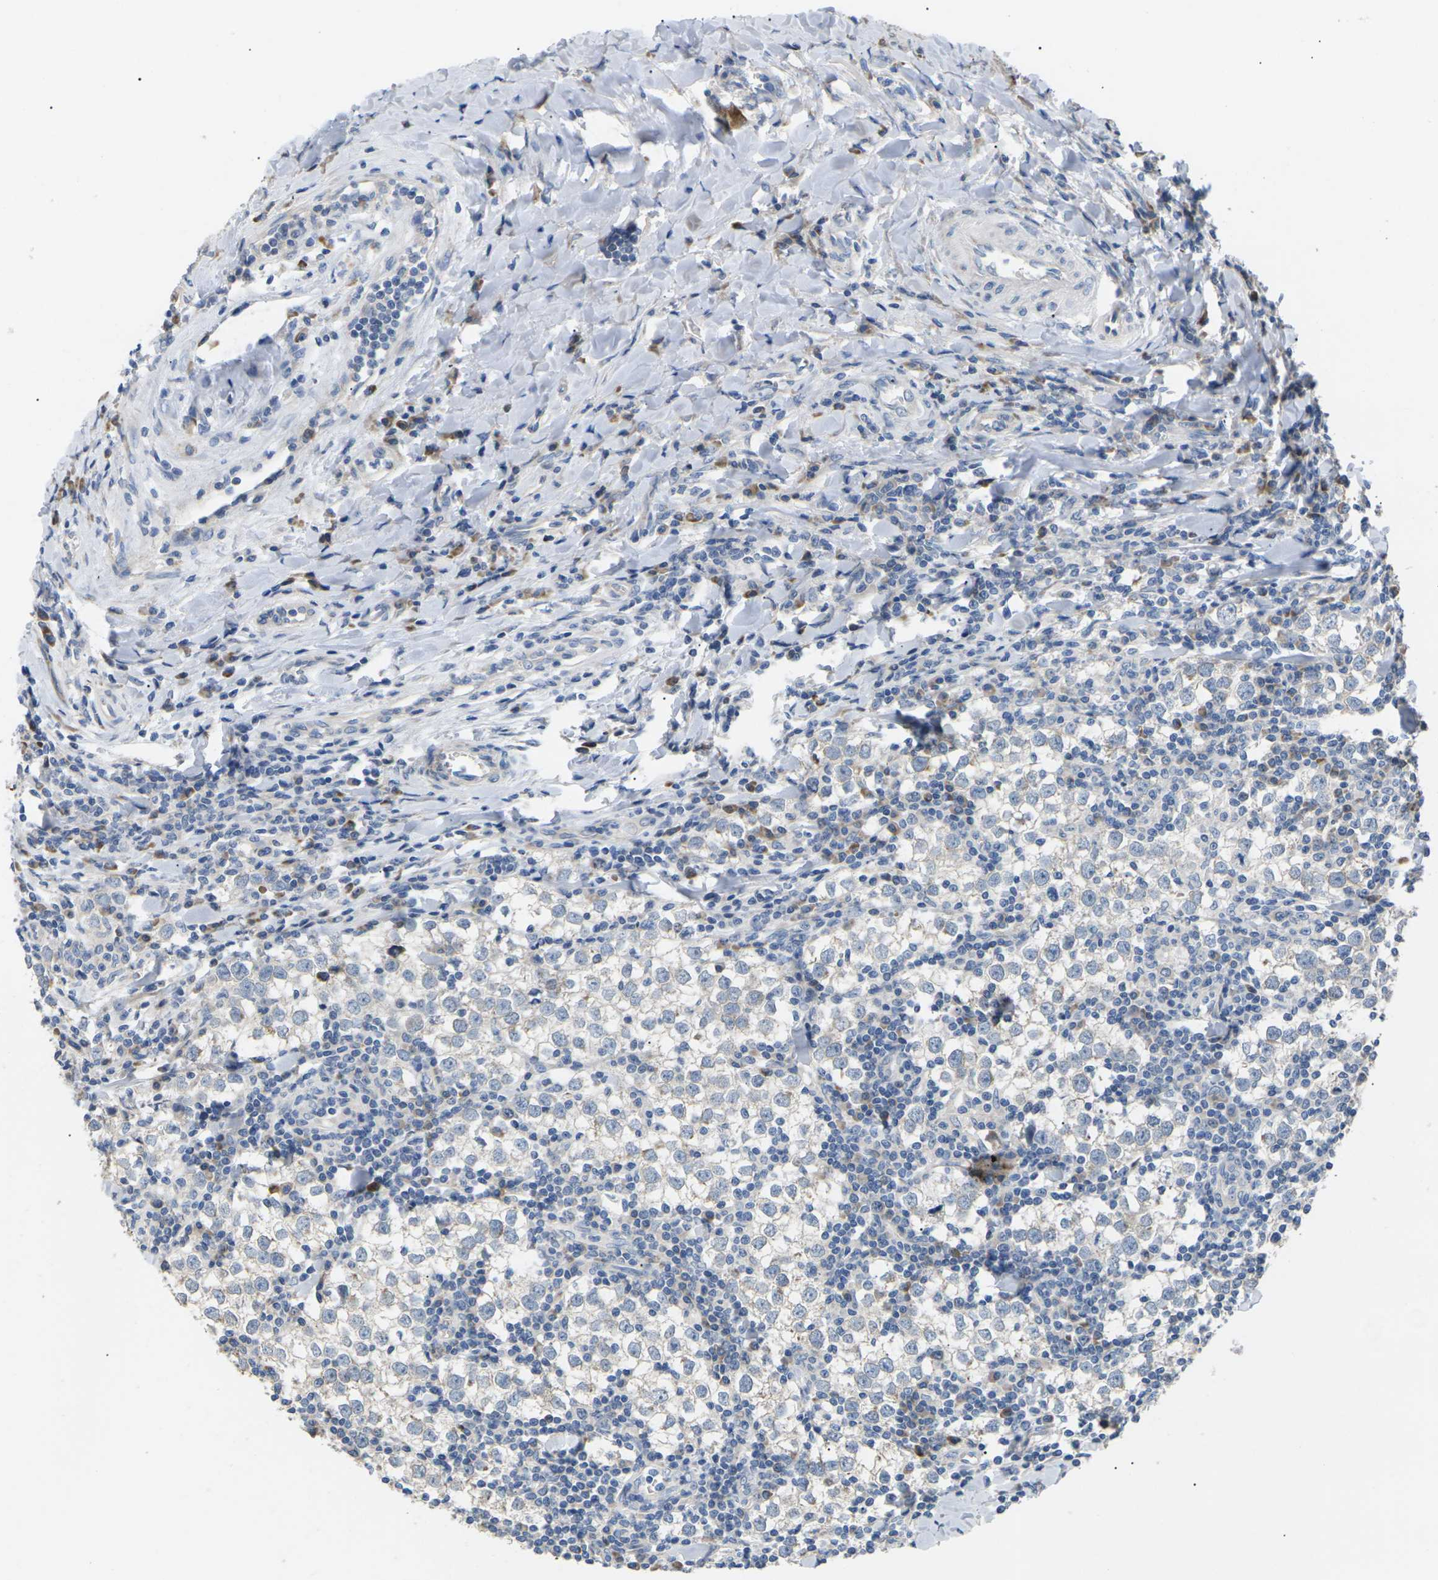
{"staining": {"intensity": "negative", "quantity": "none", "location": "none"}, "tissue": "testis cancer", "cell_type": "Tumor cells", "image_type": "cancer", "snomed": [{"axis": "morphology", "description": "Seminoma, NOS"}, {"axis": "morphology", "description": "Carcinoma, Embryonal, NOS"}, {"axis": "topography", "description": "Testis"}], "caption": "Testis embryonal carcinoma stained for a protein using IHC displays no positivity tumor cells.", "gene": "KLHDC8B", "patient": {"sex": "male", "age": 36}}